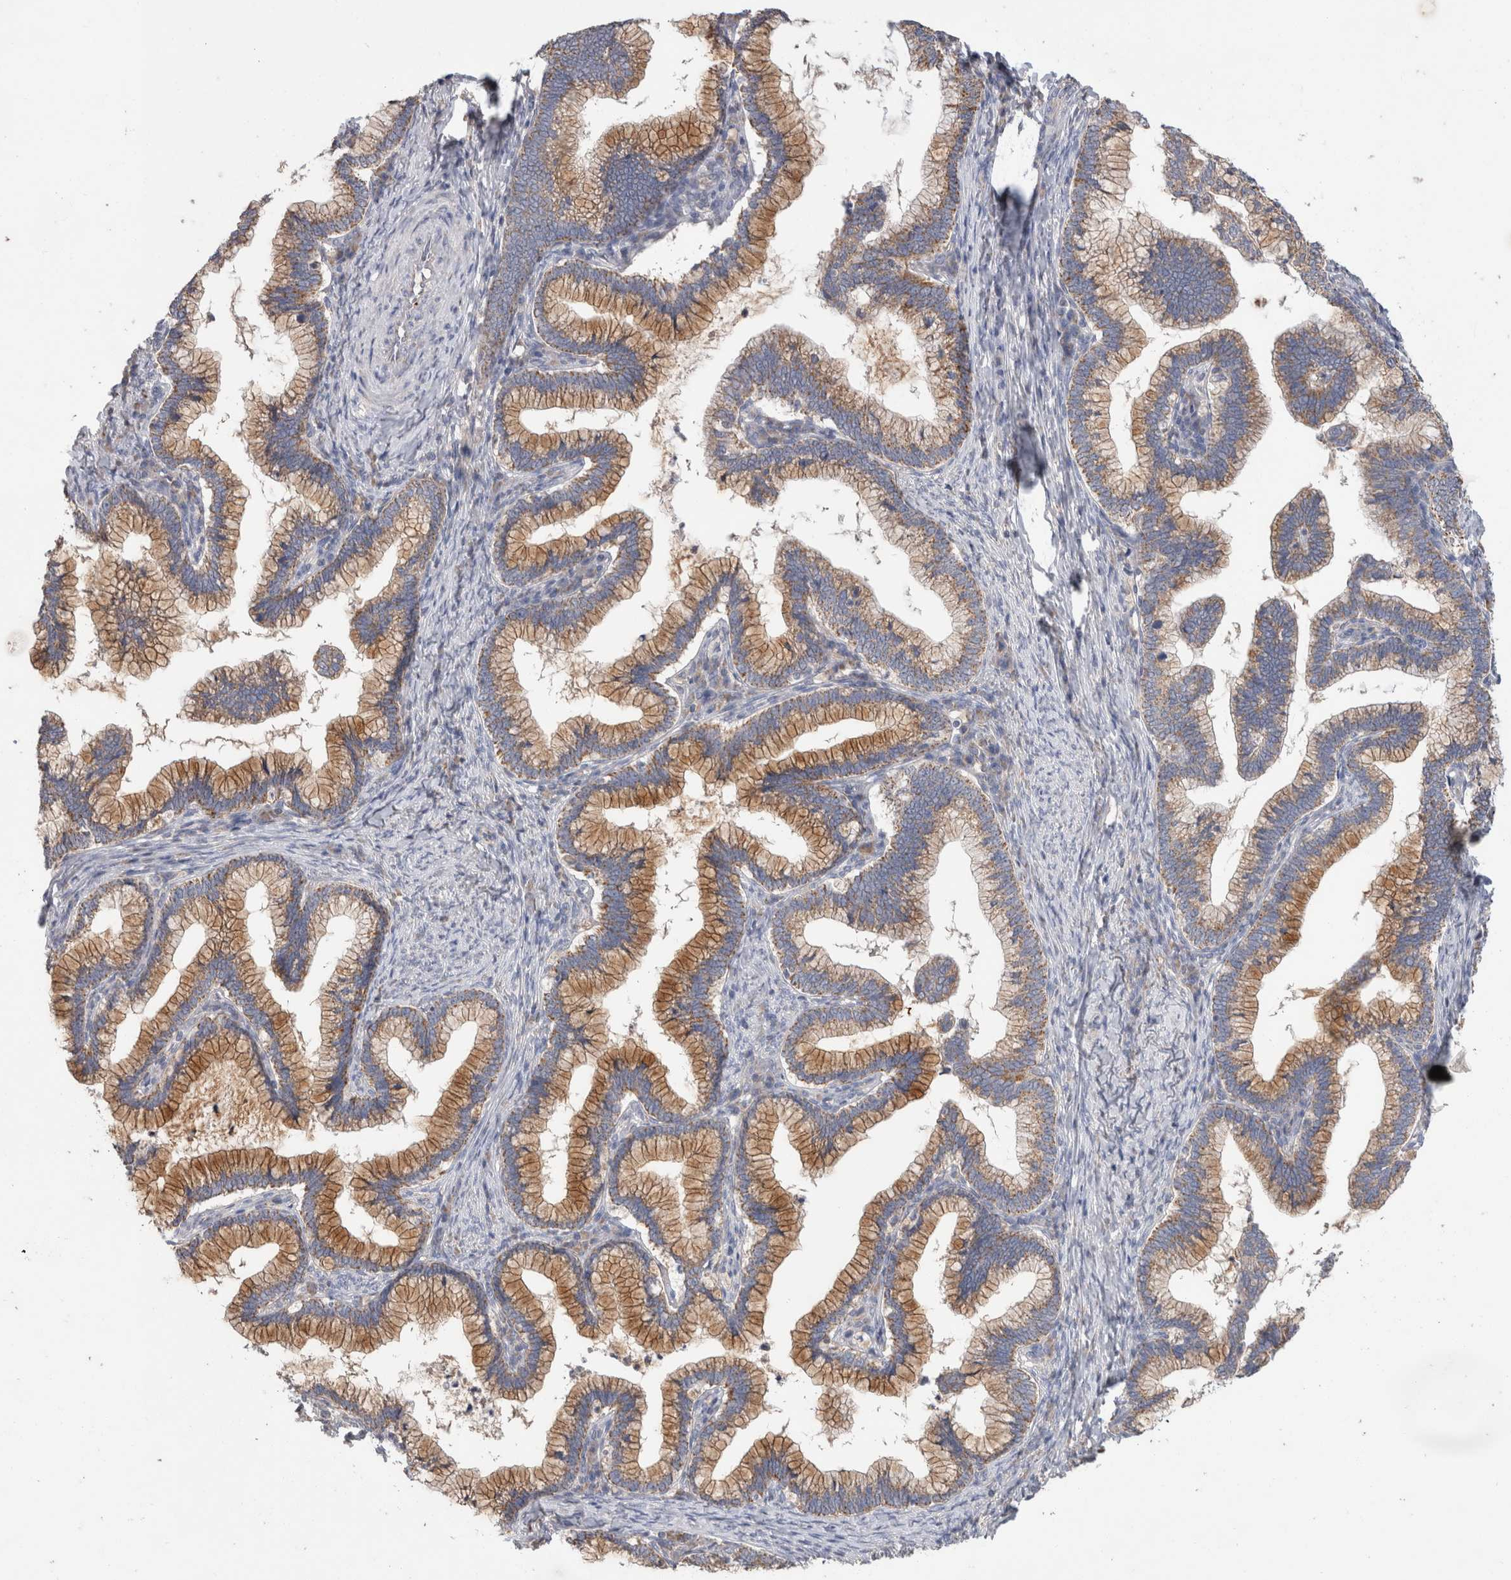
{"staining": {"intensity": "moderate", "quantity": ">75%", "location": "cytoplasmic/membranous"}, "tissue": "cervical cancer", "cell_type": "Tumor cells", "image_type": "cancer", "snomed": [{"axis": "morphology", "description": "Adenocarcinoma, NOS"}, {"axis": "topography", "description": "Cervix"}], "caption": "Cervical cancer was stained to show a protein in brown. There is medium levels of moderate cytoplasmic/membranous staining in approximately >75% of tumor cells. Nuclei are stained in blue.", "gene": "IARS2", "patient": {"sex": "female", "age": 36}}